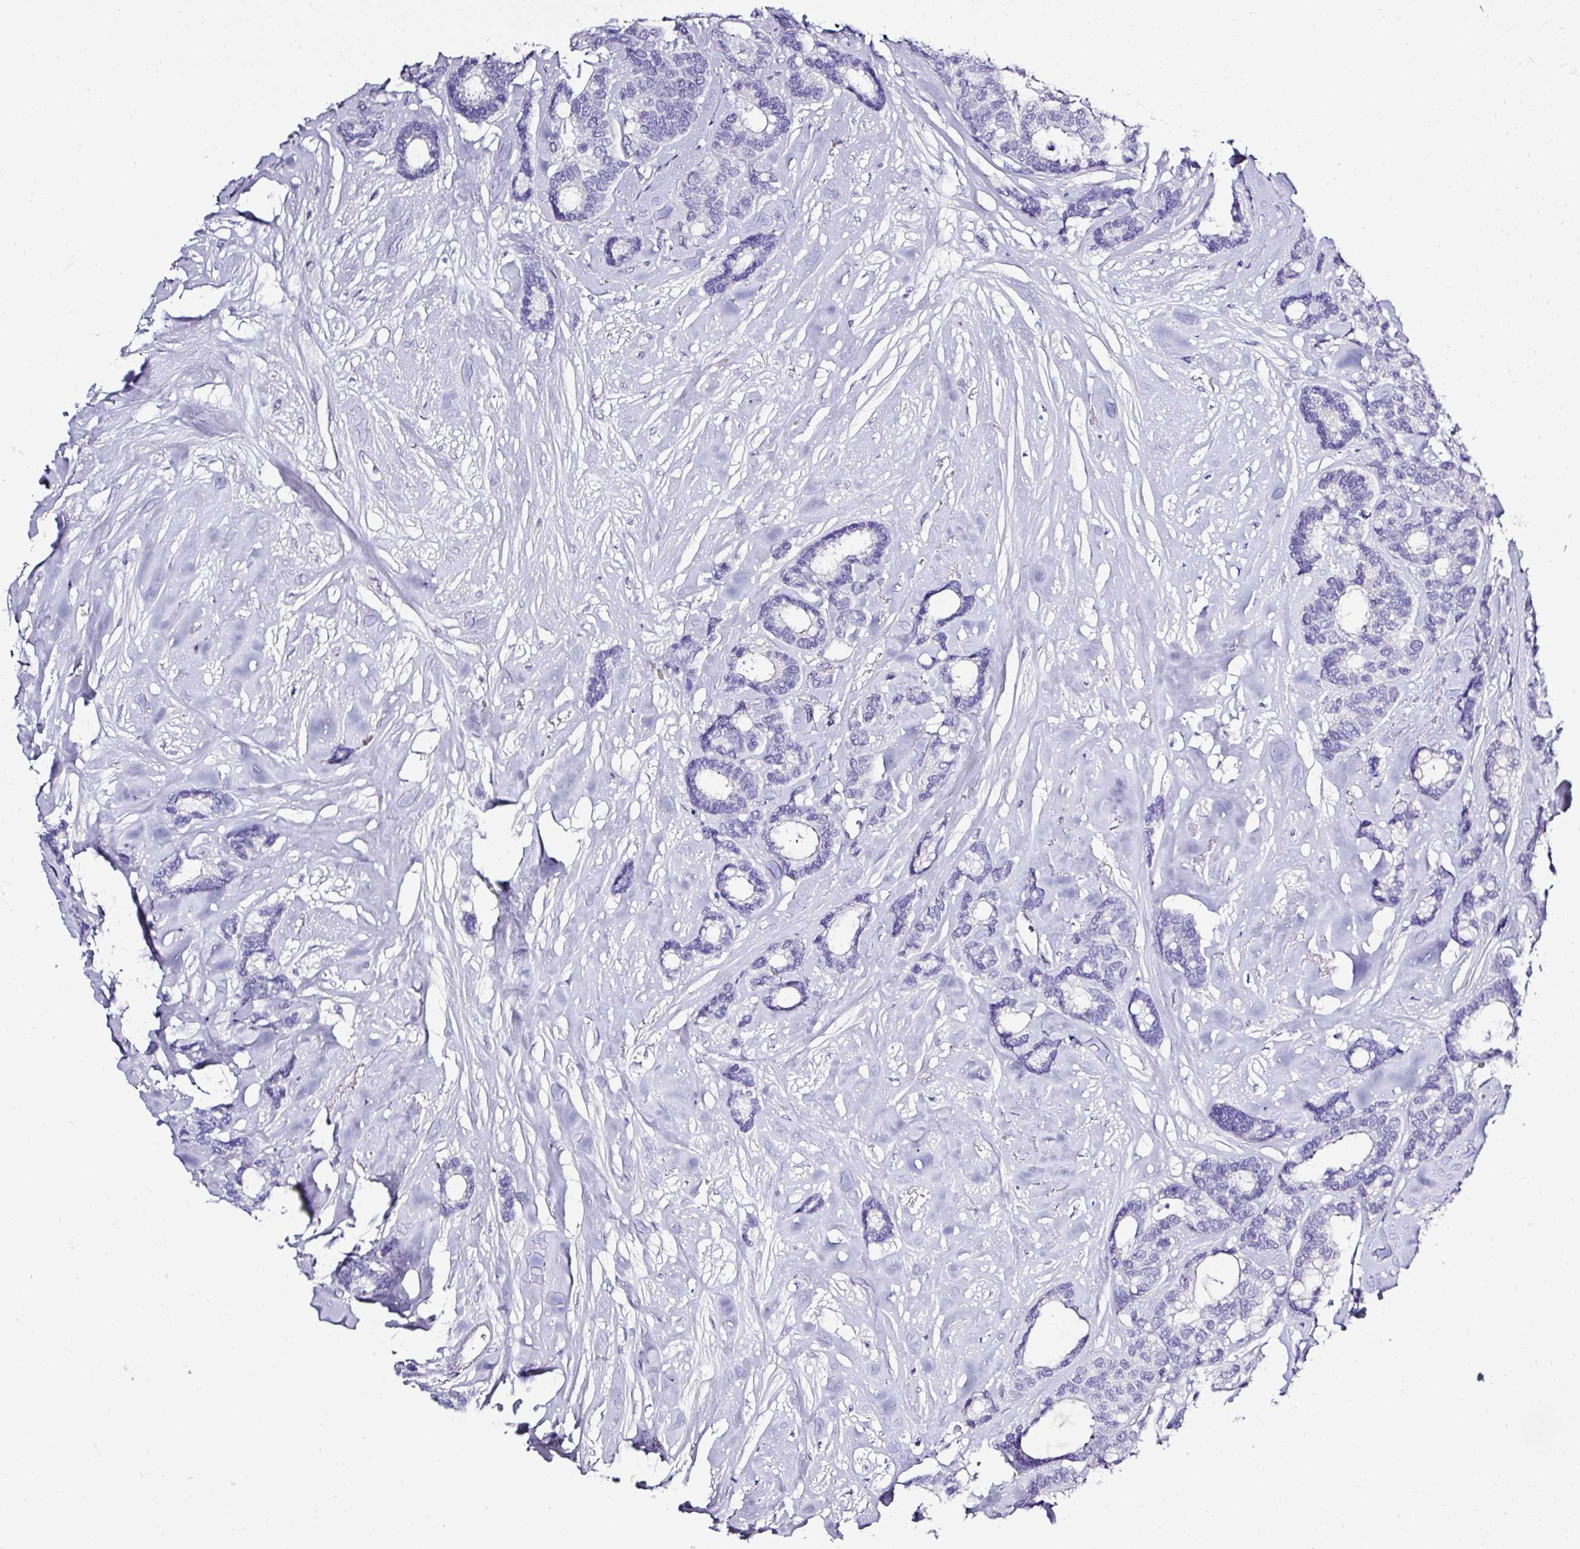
{"staining": {"intensity": "negative", "quantity": "none", "location": "none"}, "tissue": "breast cancer", "cell_type": "Tumor cells", "image_type": "cancer", "snomed": [{"axis": "morphology", "description": "Duct carcinoma"}, {"axis": "topography", "description": "Breast"}], "caption": "Immunohistochemical staining of human breast infiltrating ductal carcinoma exhibits no significant expression in tumor cells. (DAB immunohistochemistry (IHC) visualized using brightfield microscopy, high magnification).", "gene": "BCL11A", "patient": {"sex": "female", "age": 87}}